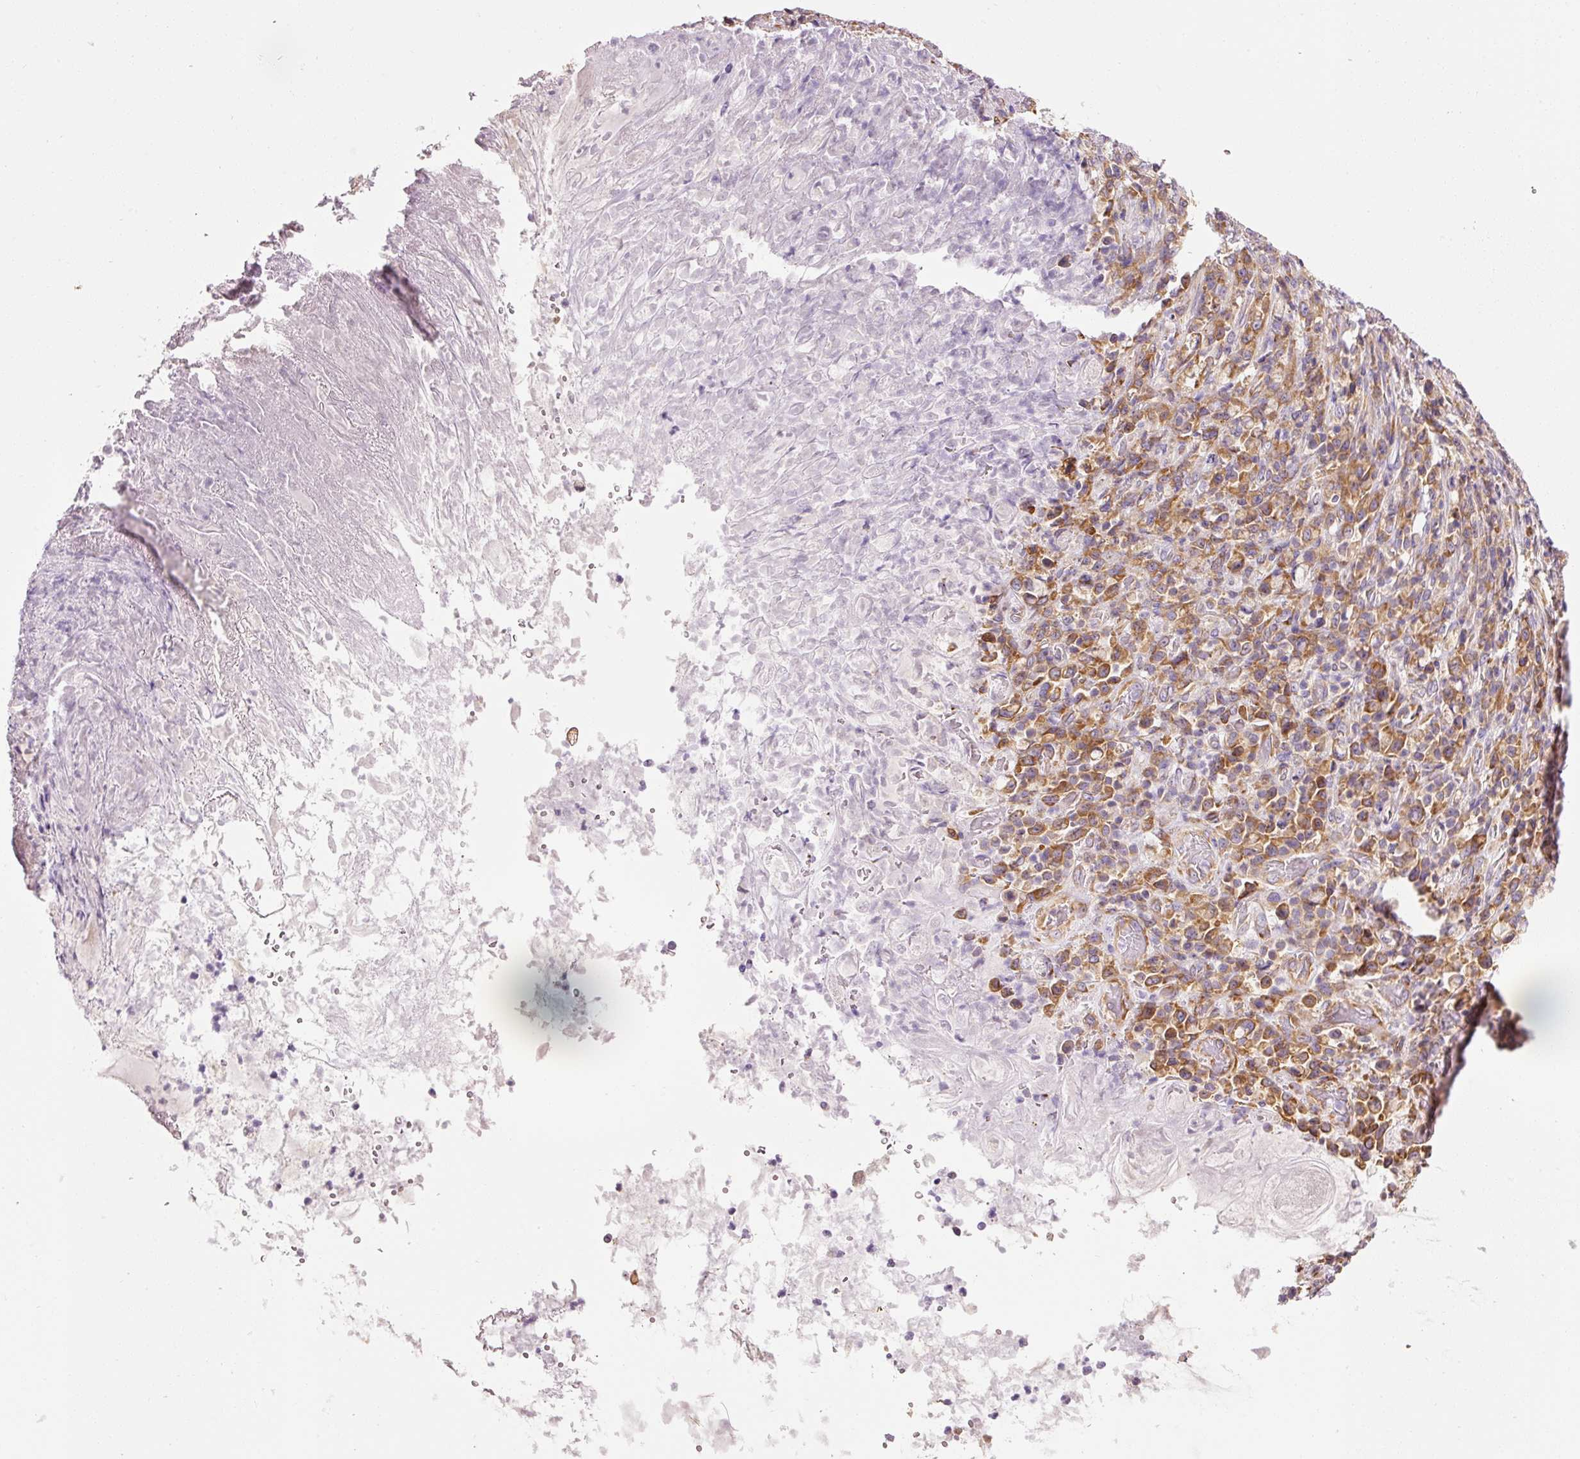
{"staining": {"intensity": "moderate", "quantity": ">75%", "location": "cytoplasmic/membranous"}, "tissue": "stomach cancer", "cell_type": "Tumor cells", "image_type": "cancer", "snomed": [{"axis": "morphology", "description": "Normal tissue, NOS"}, {"axis": "morphology", "description": "Adenocarcinoma, NOS"}, {"axis": "topography", "description": "Stomach"}], "caption": "A histopathology image of stomach adenocarcinoma stained for a protein demonstrates moderate cytoplasmic/membranous brown staining in tumor cells. The staining was performed using DAB, with brown indicating positive protein expression. Nuclei are stained blue with hematoxylin.", "gene": "RPL10A", "patient": {"sex": "female", "age": 79}}